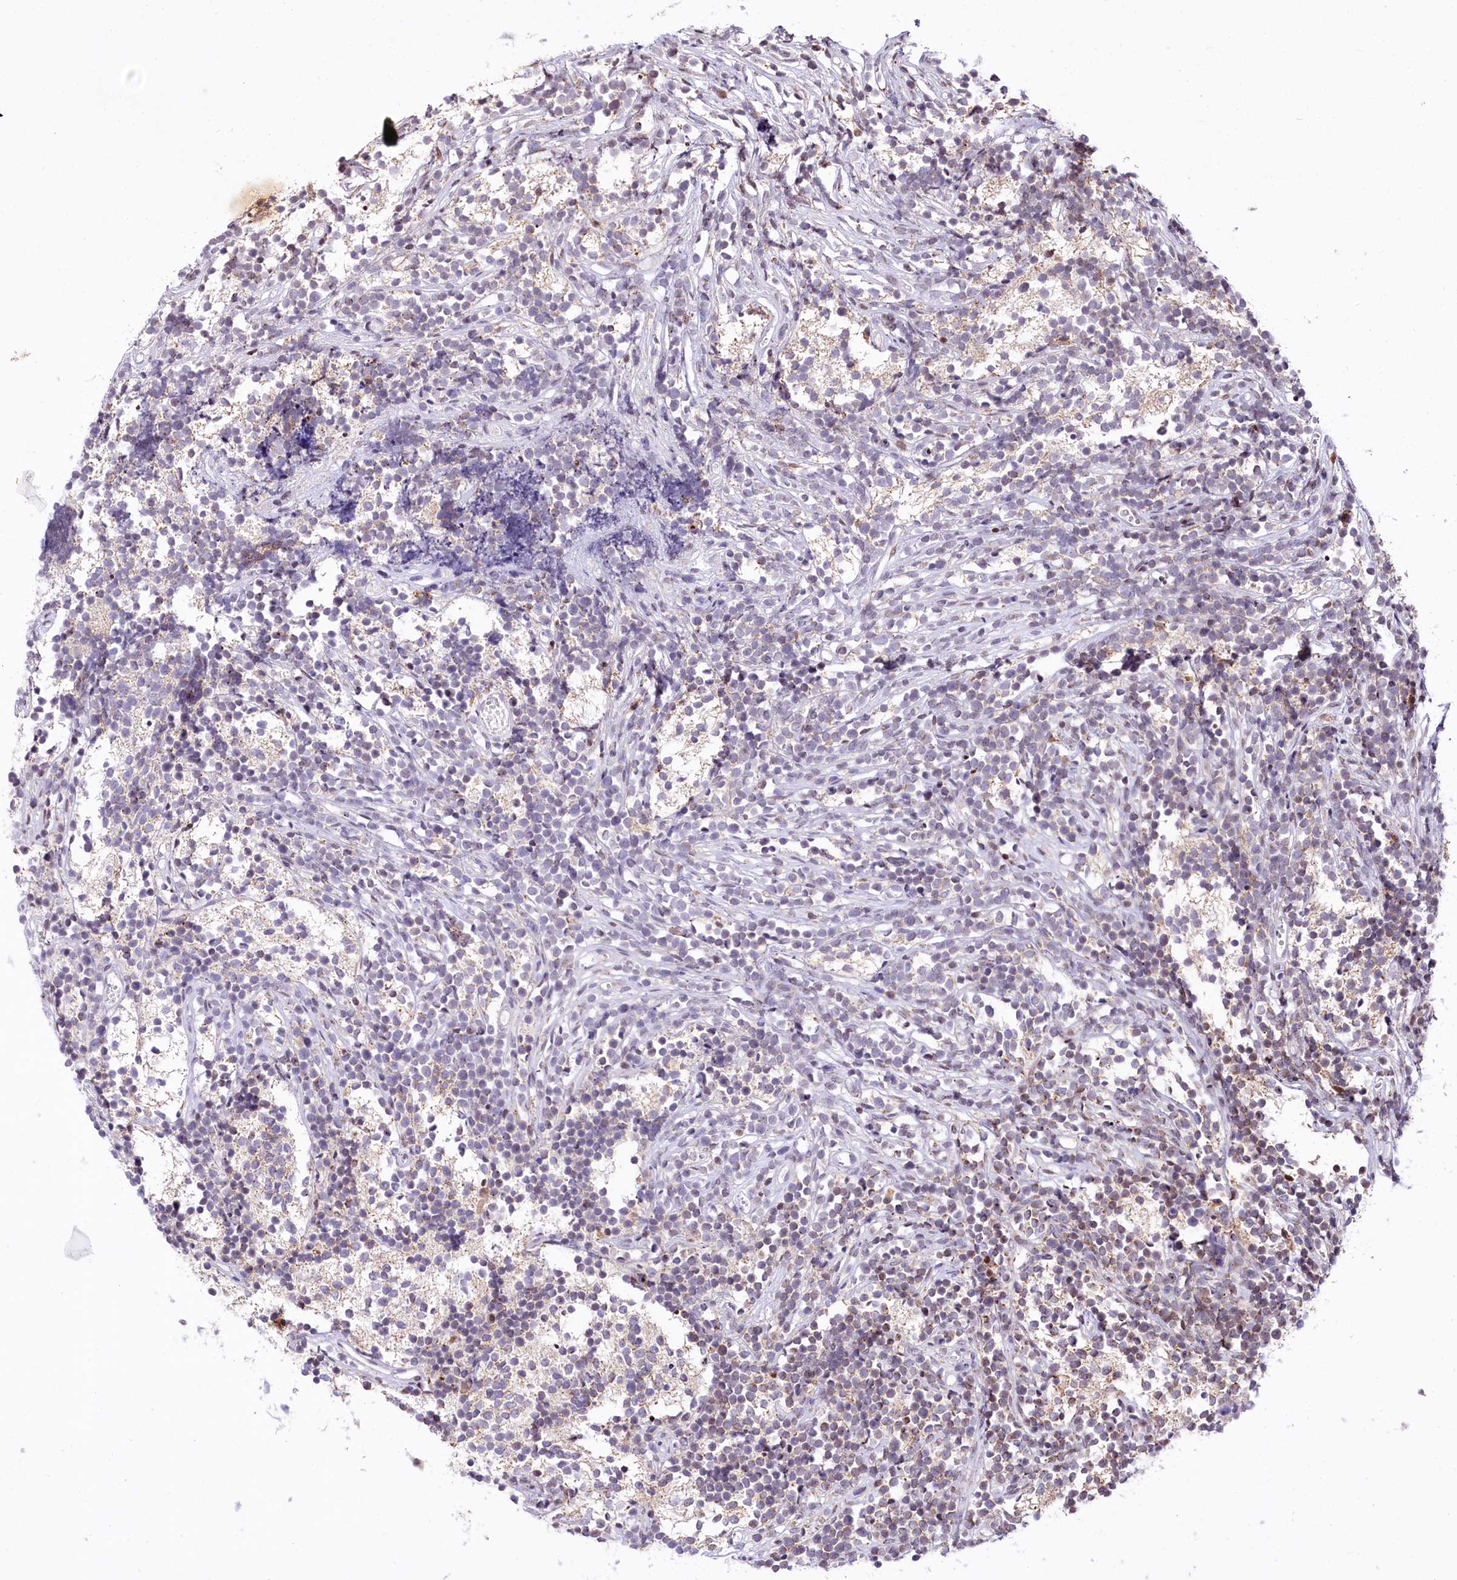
{"staining": {"intensity": "negative", "quantity": "none", "location": "none"}, "tissue": "glioma", "cell_type": "Tumor cells", "image_type": "cancer", "snomed": [{"axis": "morphology", "description": "Glioma, malignant, Low grade"}, {"axis": "topography", "description": "Brain"}], "caption": "High power microscopy histopathology image of an immunohistochemistry histopathology image of malignant glioma (low-grade), revealing no significant staining in tumor cells.", "gene": "ZFYVE27", "patient": {"sex": "female", "age": 1}}